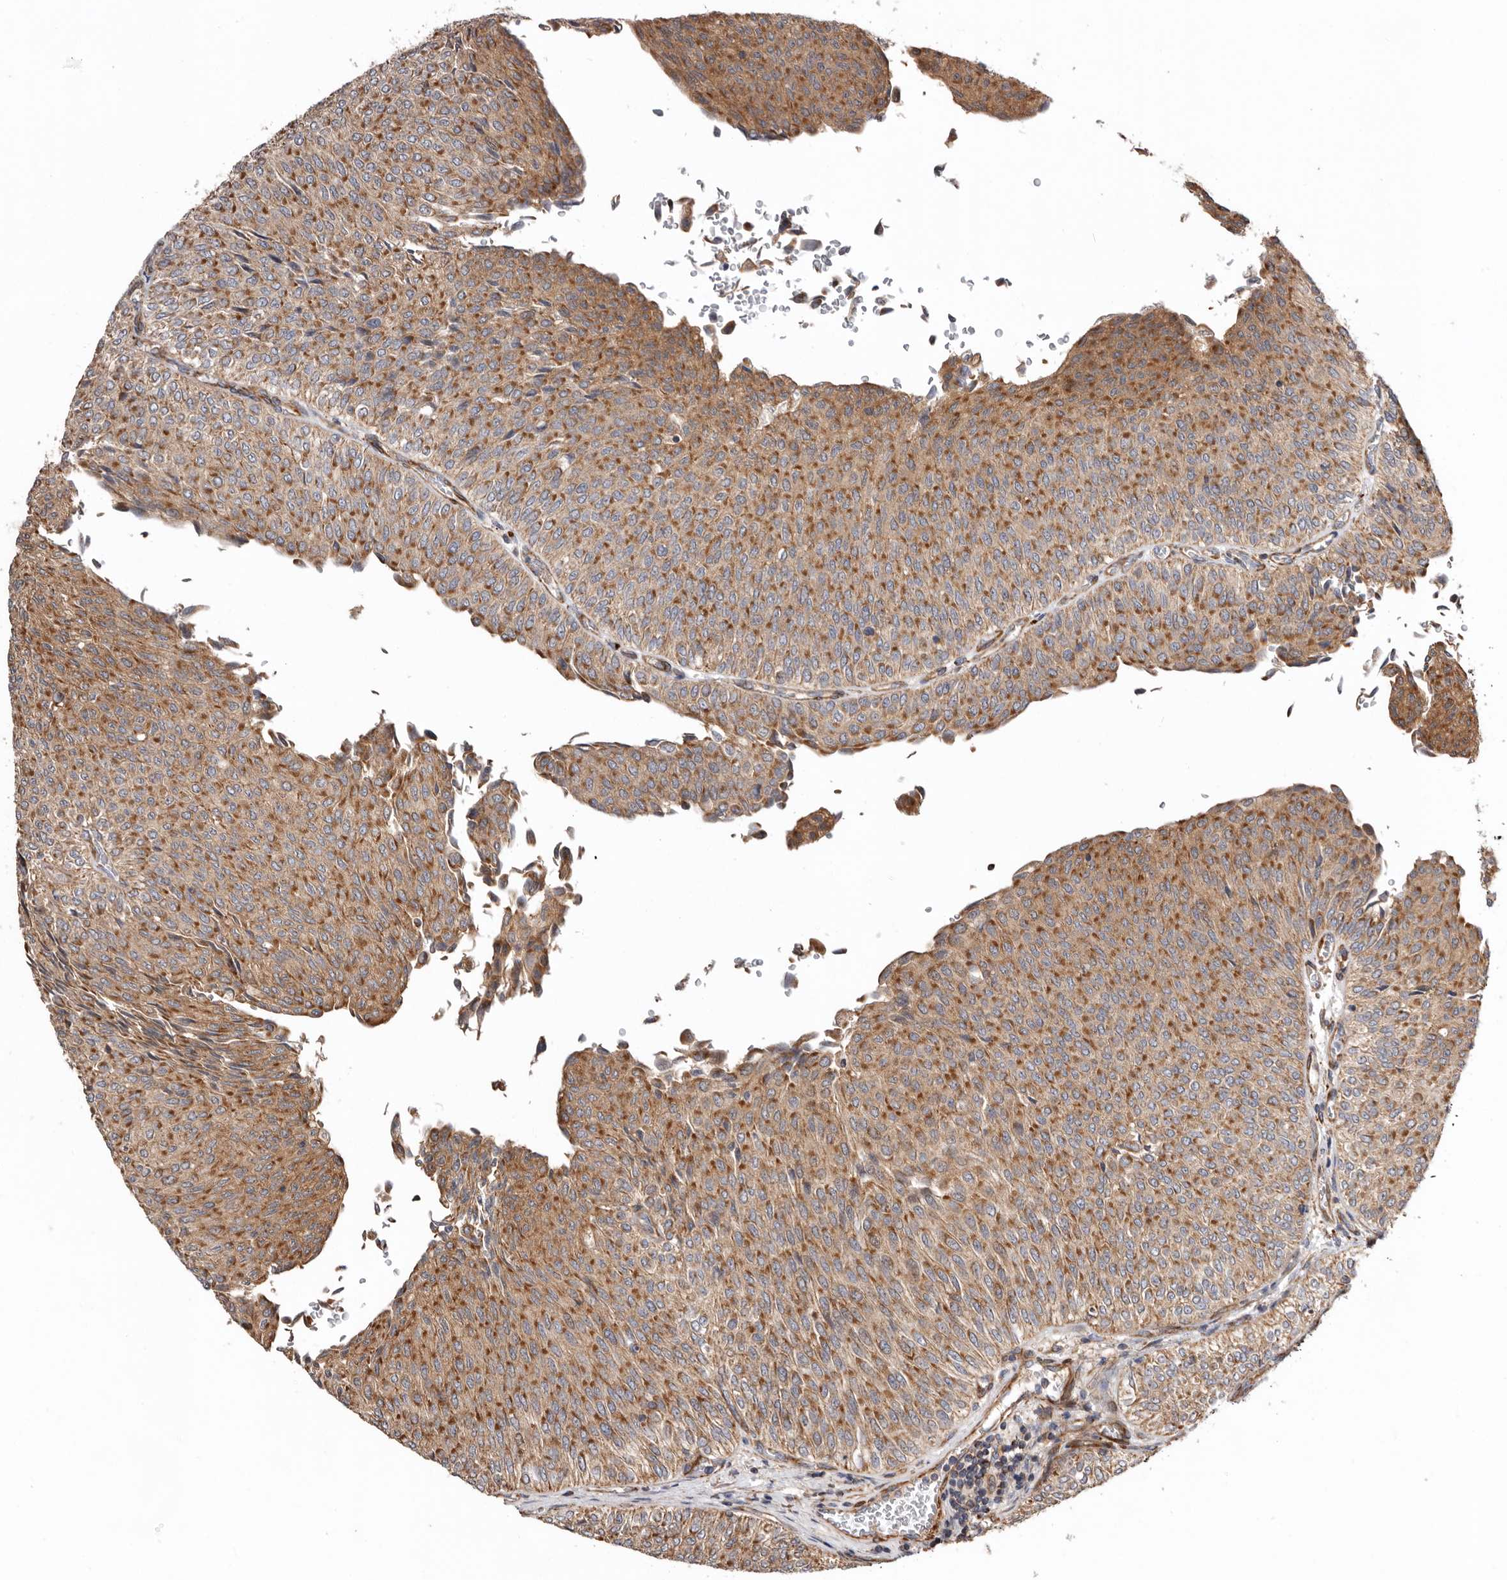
{"staining": {"intensity": "moderate", "quantity": ">75%", "location": "cytoplasmic/membranous"}, "tissue": "urothelial cancer", "cell_type": "Tumor cells", "image_type": "cancer", "snomed": [{"axis": "morphology", "description": "Urothelial carcinoma, Low grade"}, {"axis": "topography", "description": "Urinary bladder"}], "caption": "Immunohistochemistry image of urothelial cancer stained for a protein (brown), which exhibits medium levels of moderate cytoplasmic/membranous staining in approximately >75% of tumor cells.", "gene": "PROKR1", "patient": {"sex": "male", "age": 78}}